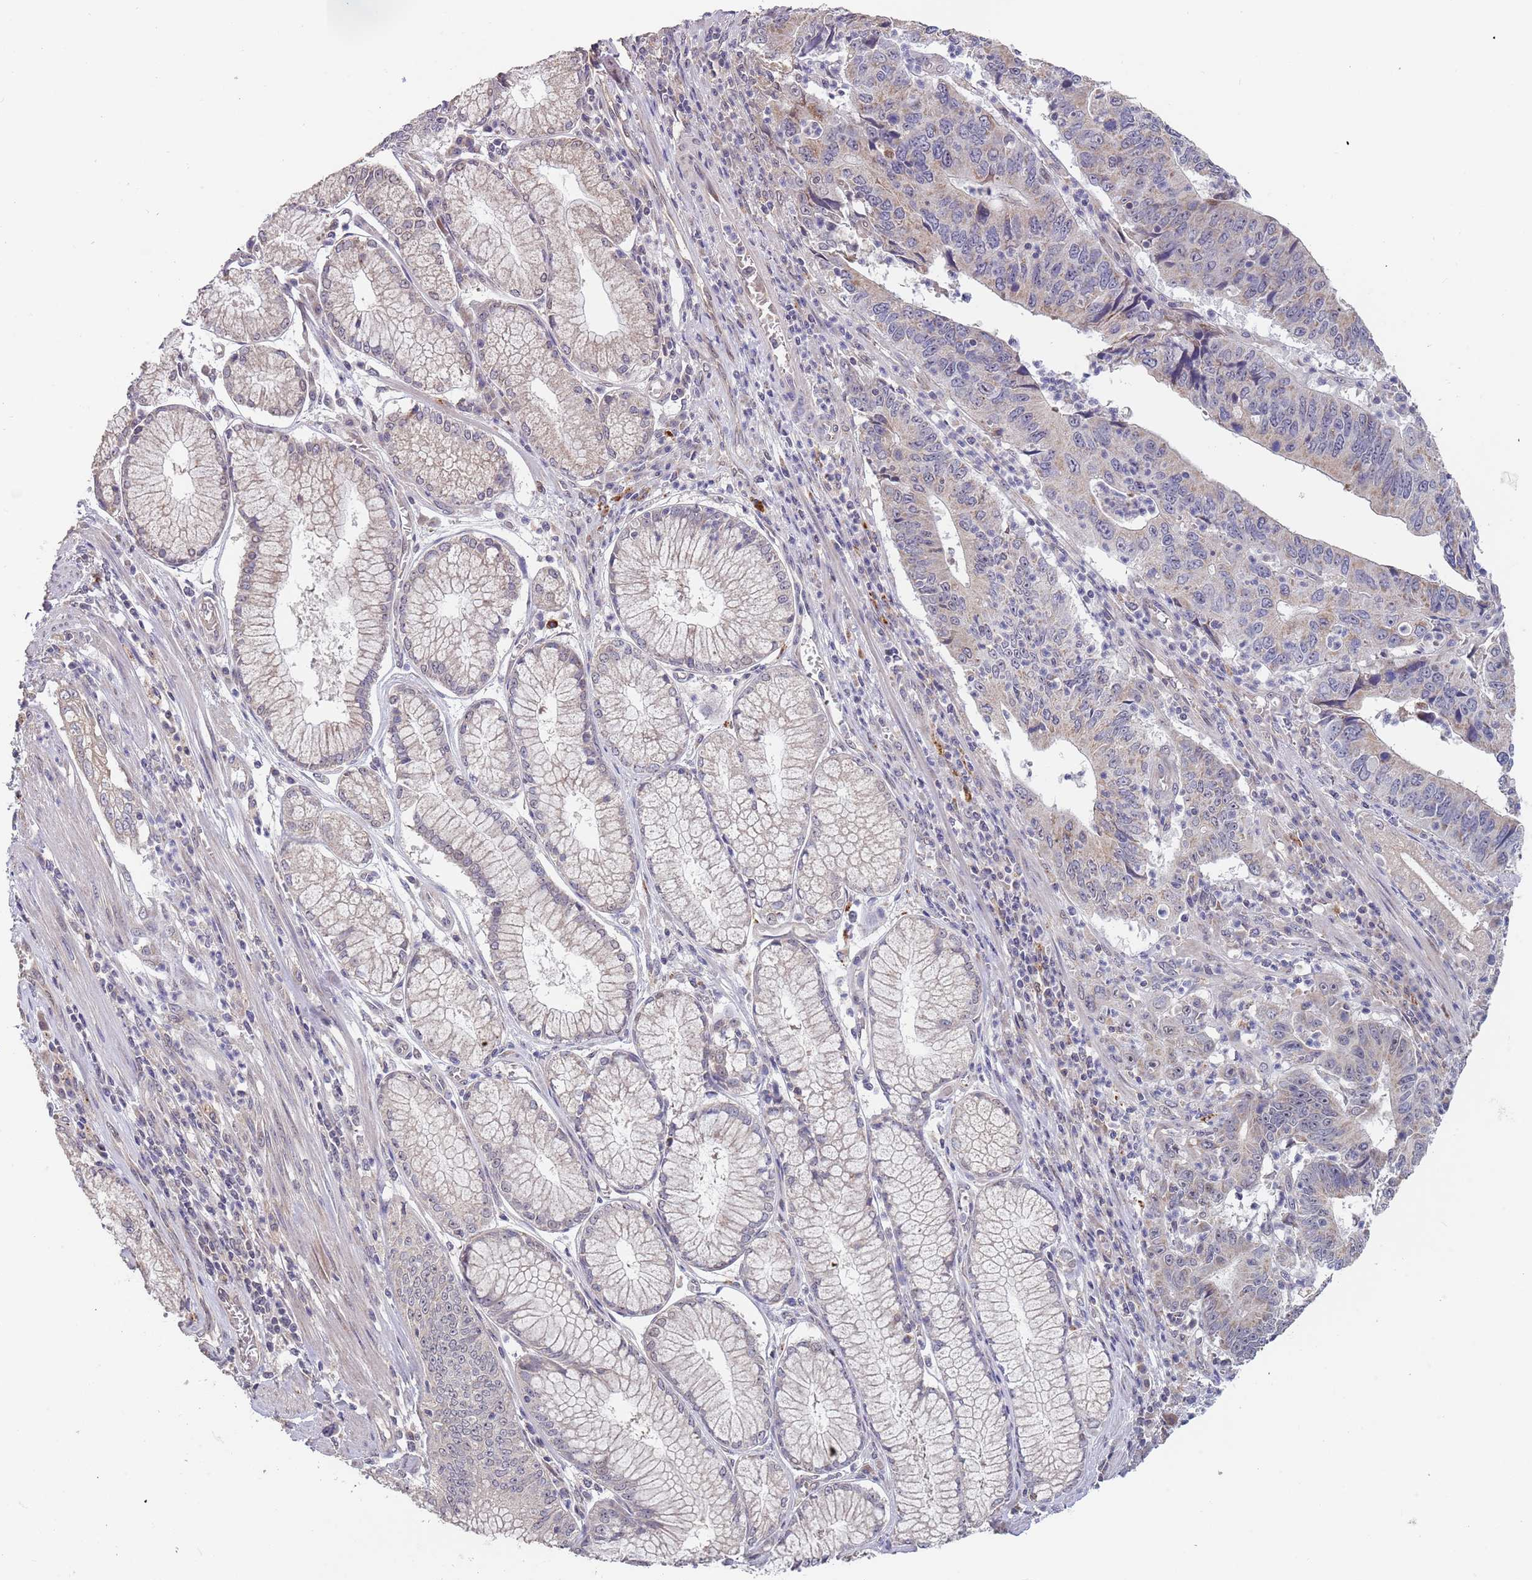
{"staining": {"intensity": "weak", "quantity": "<25%", "location": "cytoplasmic/membranous"}, "tissue": "stomach cancer", "cell_type": "Tumor cells", "image_type": "cancer", "snomed": [{"axis": "morphology", "description": "Adenocarcinoma, NOS"}, {"axis": "topography", "description": "Stomach"}], "caption": "Protein analysis of adenocarcinoma (stomach) displays no significant positivity in tumor cells.", "gene": "TMEM64", "patient": {"sex": "male", "age": 59}}